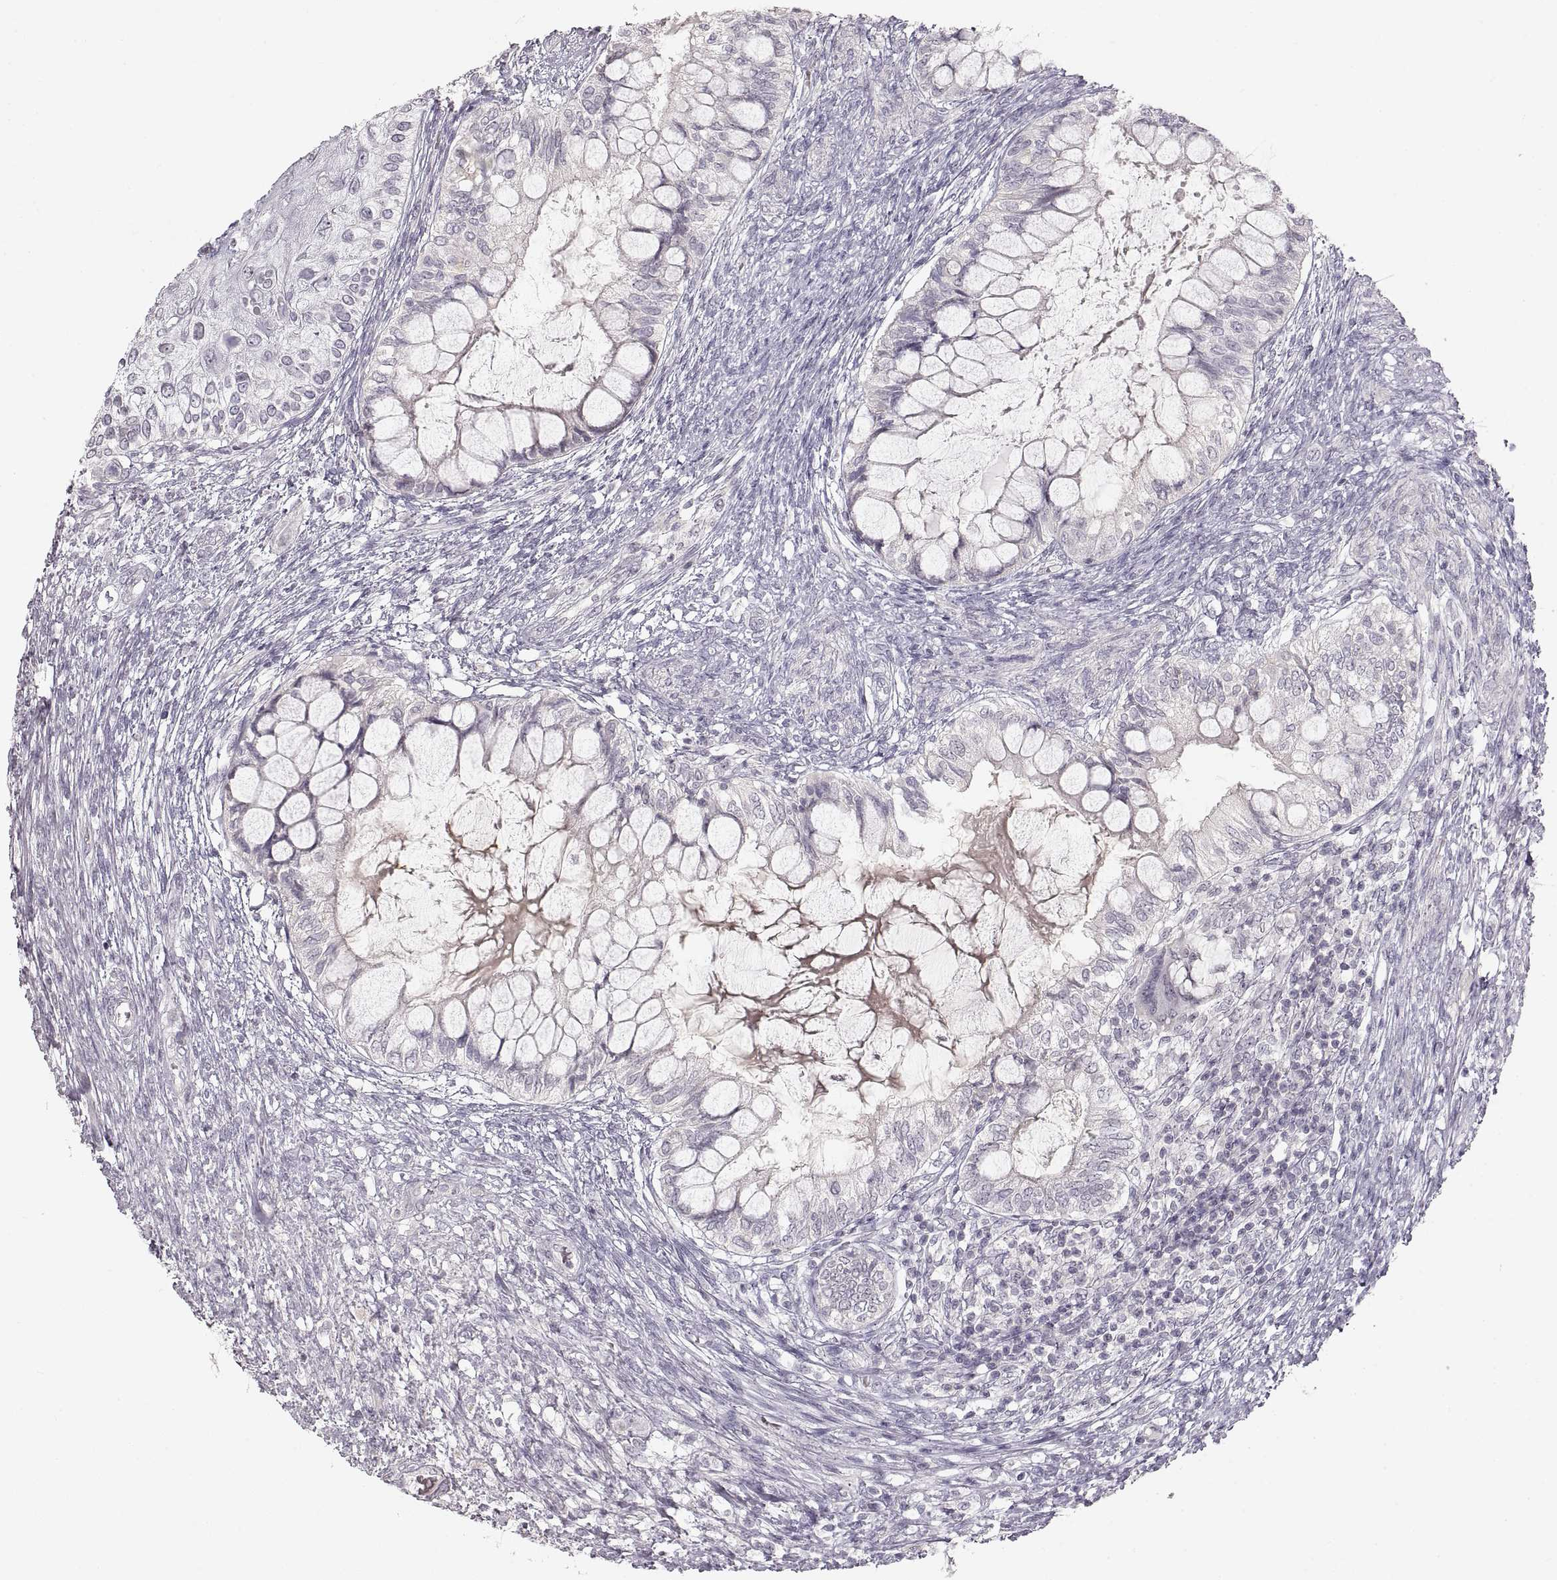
{"staining": {"intensity": "negative", "quantity": "none", "location": "none"}, "tissue": "testis cancer", "cell_type": "Tumor cells", "image_type": "cancer", "snomed": [{"axis": "morphology", "description": "Seminoma, NOS"}, {"axis": "morphology", "description": "Carcinoma, Embryonal, NOS"}, {"axis": "topography", "description": "Testis"}], "caption": "Tumor cells show no significant staining in testis cancer (seminoma). (DAB IHC visualized using brightfield microscopy, high magnification).", "gene": "PCSK2", "patient": {"sex": "male", "age": 41}}